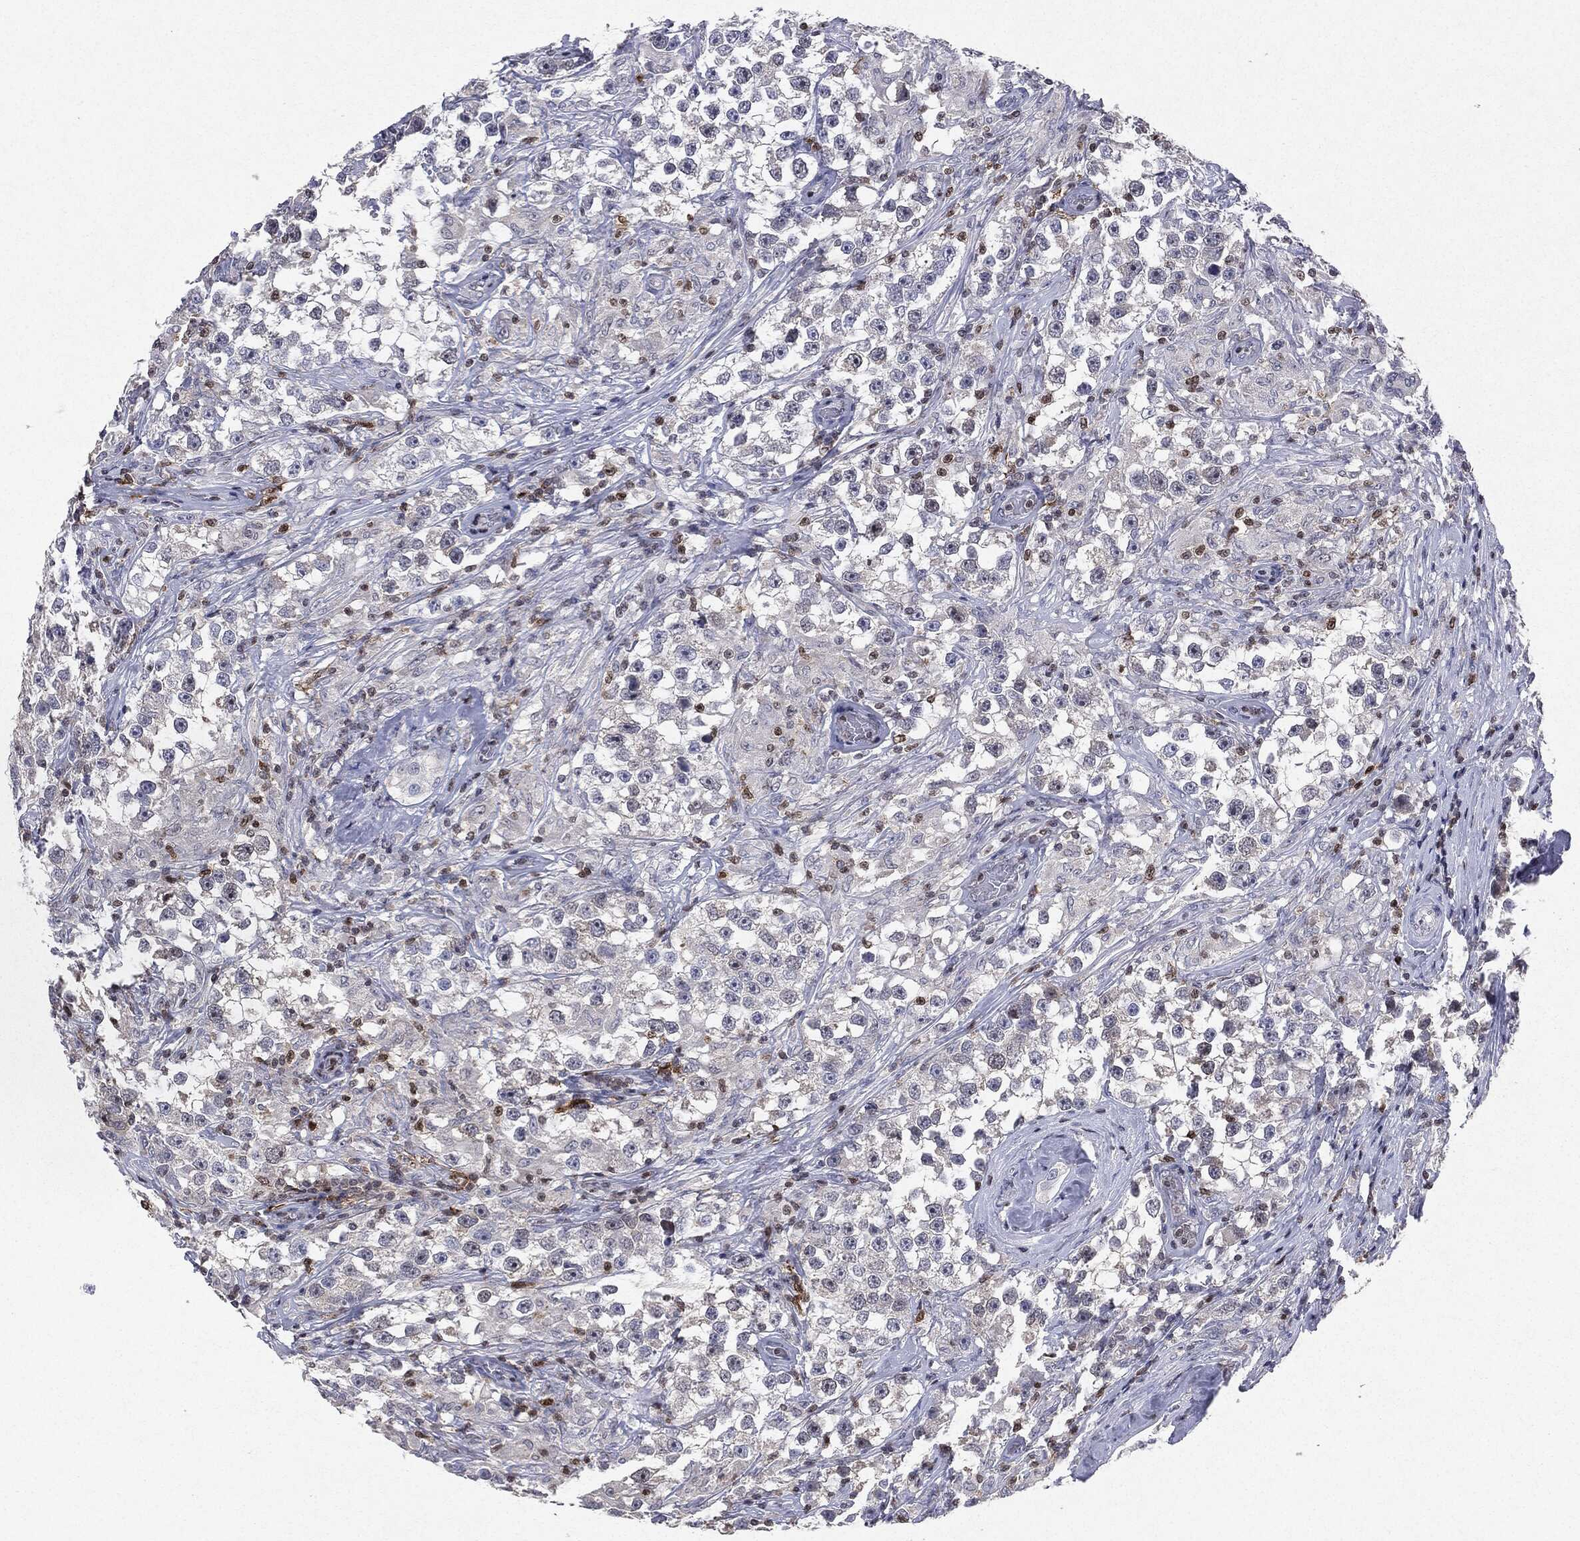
{"staining": {"intensity": "negative", "quantity": "none", "location": "none"}, "tissue": "testis cancer", "cell_type": "Tumor cells", "image_type": "cancer", "snomed": [{"axis": "morphology", "description": "Seminoma, NOS"}, {"axis": "topography", "description": "Testis"}], "caption": "High magnification brightfield microscopy of testis seminoma stained with DAB (brown) and counterstained with hematoxylin (blue): tumor cells show no significant positivity.", "gene": "KIF2C", "patient": {"sex": "male", "age": 46}}